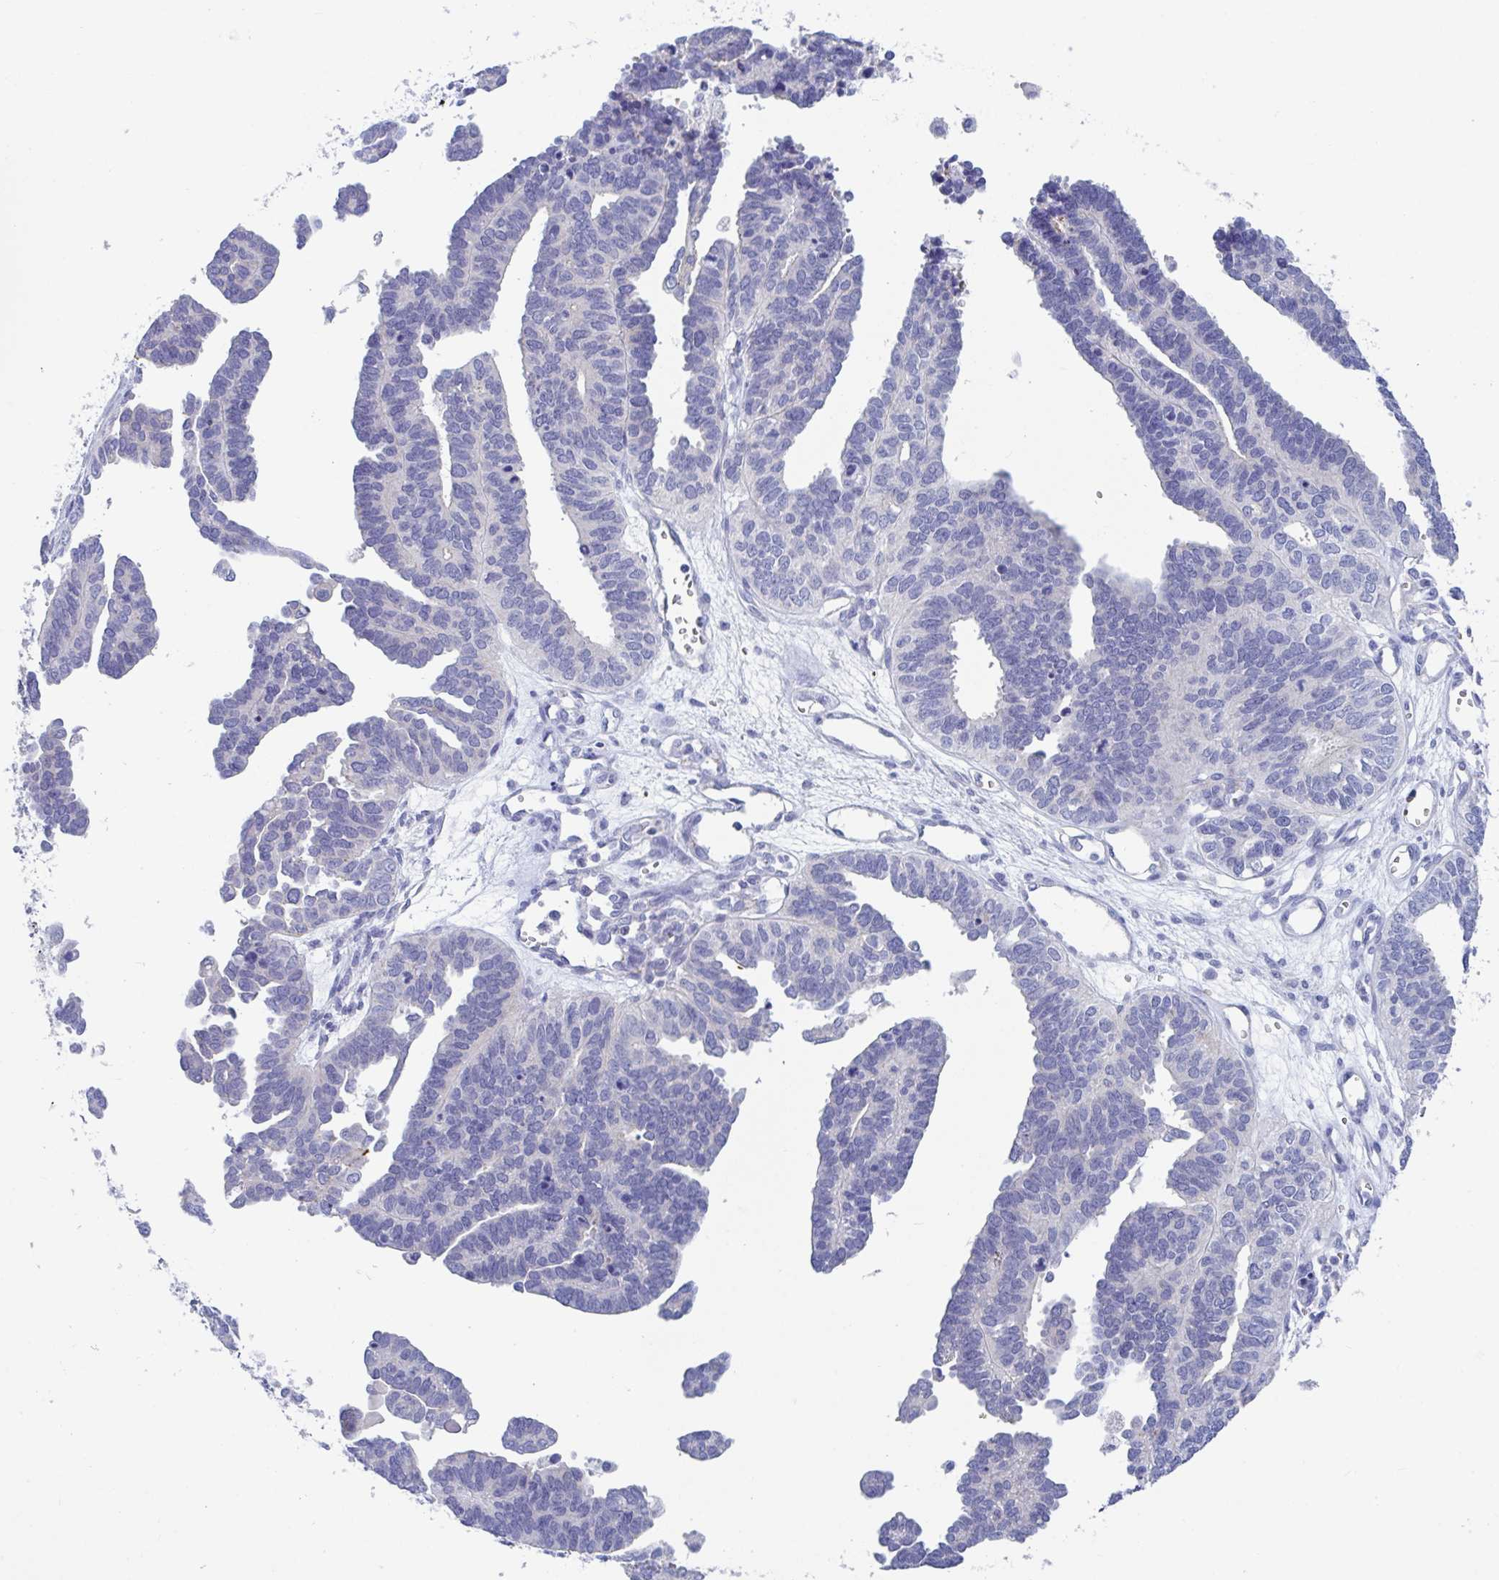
{"staining": {"intensity": "negative", "quantity": "none", "location": "none"}, "tissue": "ovarian cancer", "cell_type": "Tumor cells", "image_type": "cancer", "snomed": [{"axis": "morphology", "description": "Cystadenocarcinoma, serous, NOS"}, {"axis": "topography", "description": "Ovary"}], "caption": "Immunohistochemistry (IHC) of serous cystadenocarcinoma (ovarian) exhibits no staining in tumor cells. (Brightfield microscopy of DAB (3,3'-diaminobenzidine) immunohistochemistry at high magnification).", "gene": "TTC30B", "patient": {"sex": "female", "age": 51}}